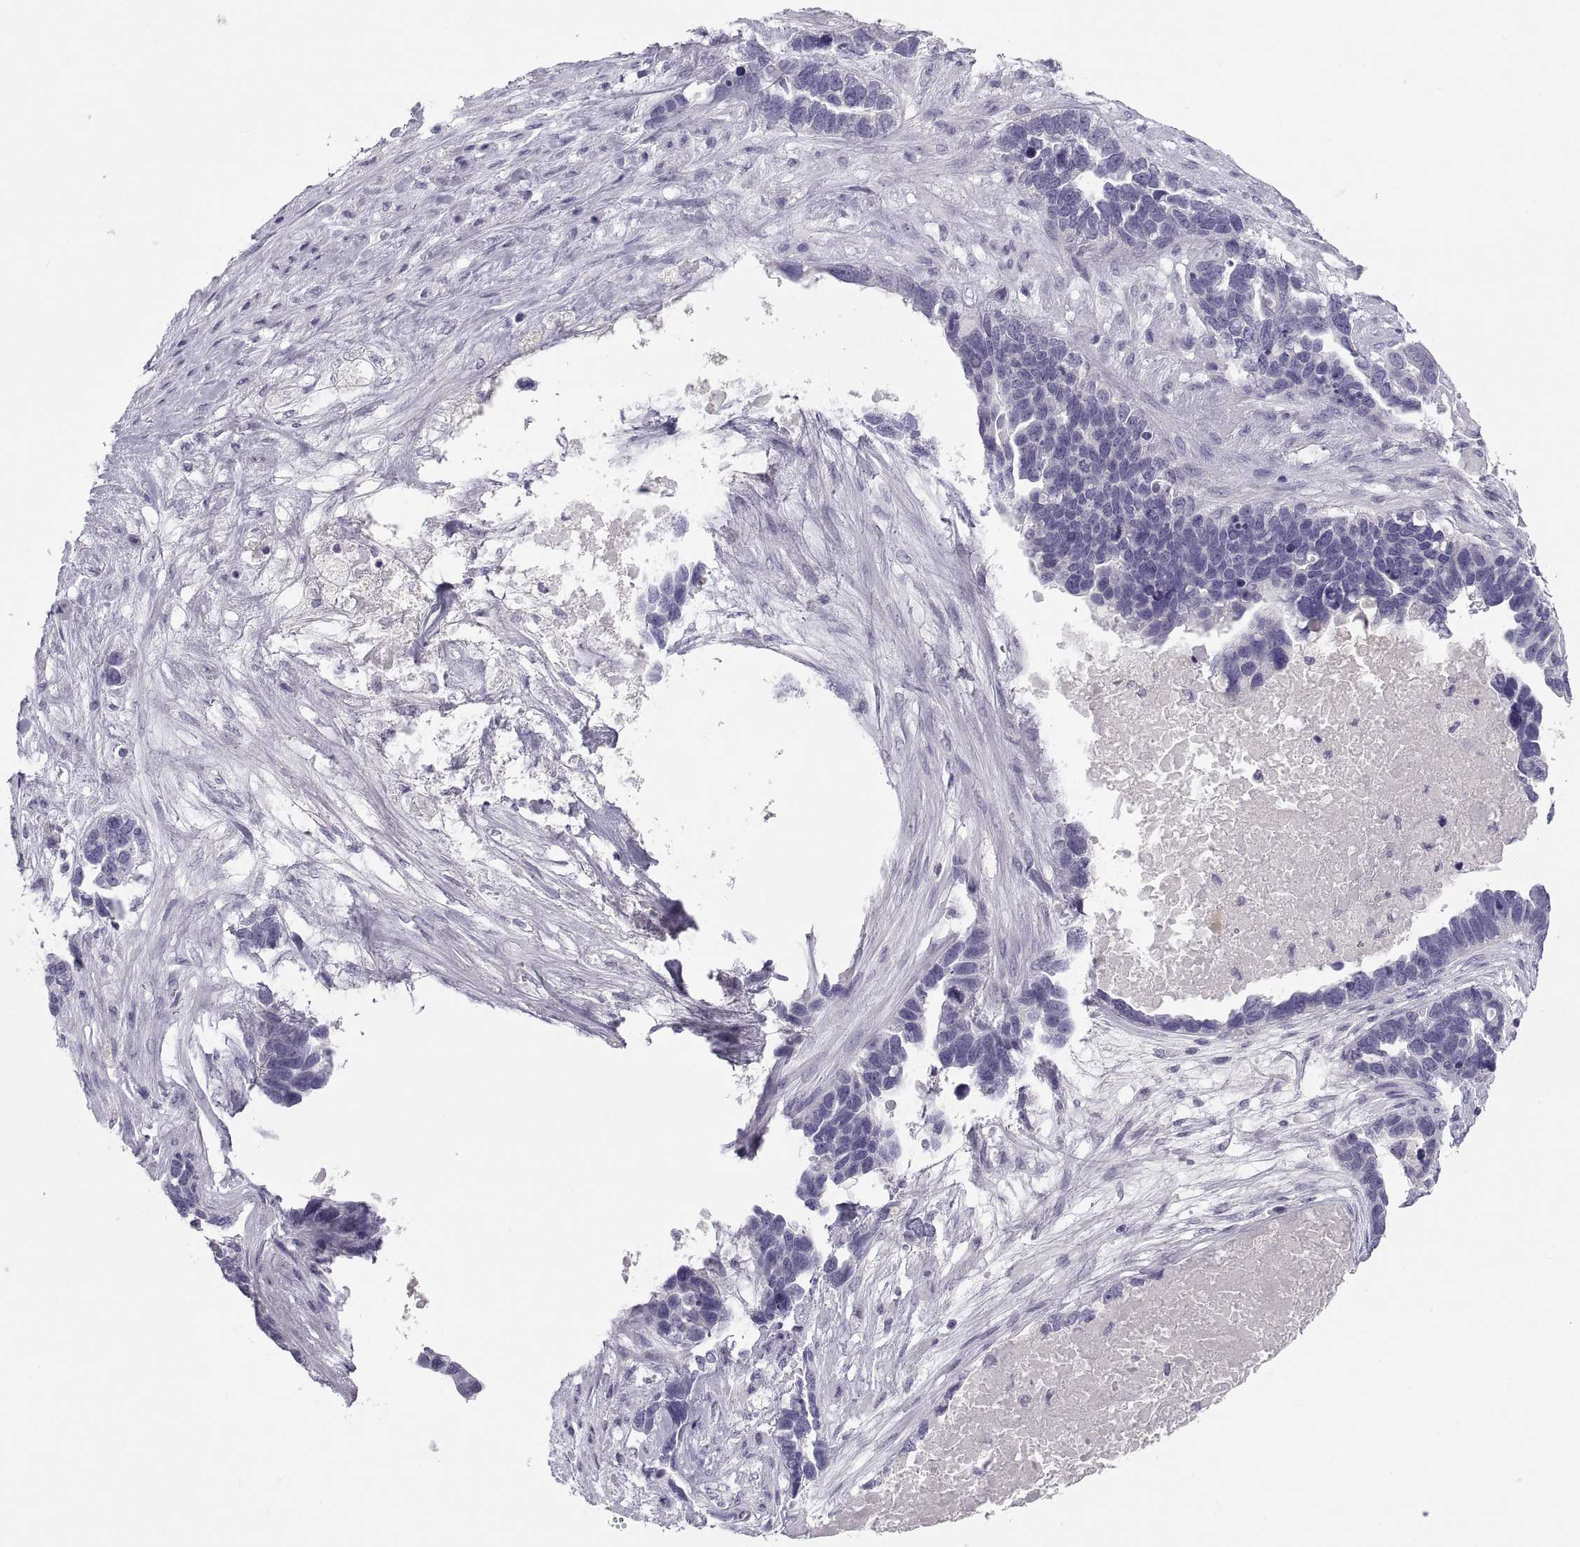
{"staining": {"intensity": "negative", "quantity": "none", "location": "none"}, "tissue": "ovarian cancer", "cell_type": "Tumor cells", "image_type": "cancer", "snomed": [{"axis": "morphology", "description": "Cystadenocarcinoma, serous, NOS"}, {"axis": "topography", "description": "Ovary"}], "caption": "Immunohistochemical staining of ovarian cancer demonstrates no significant positivity in tumor cells. The staining was performed using DAB to visualize the protein expression in brown, while the nuclei were stained in blue with hematoxylin (Magnification: 20x).", "gene": "MAGEB2", "patient": {"sex": "female", "age": 54}}